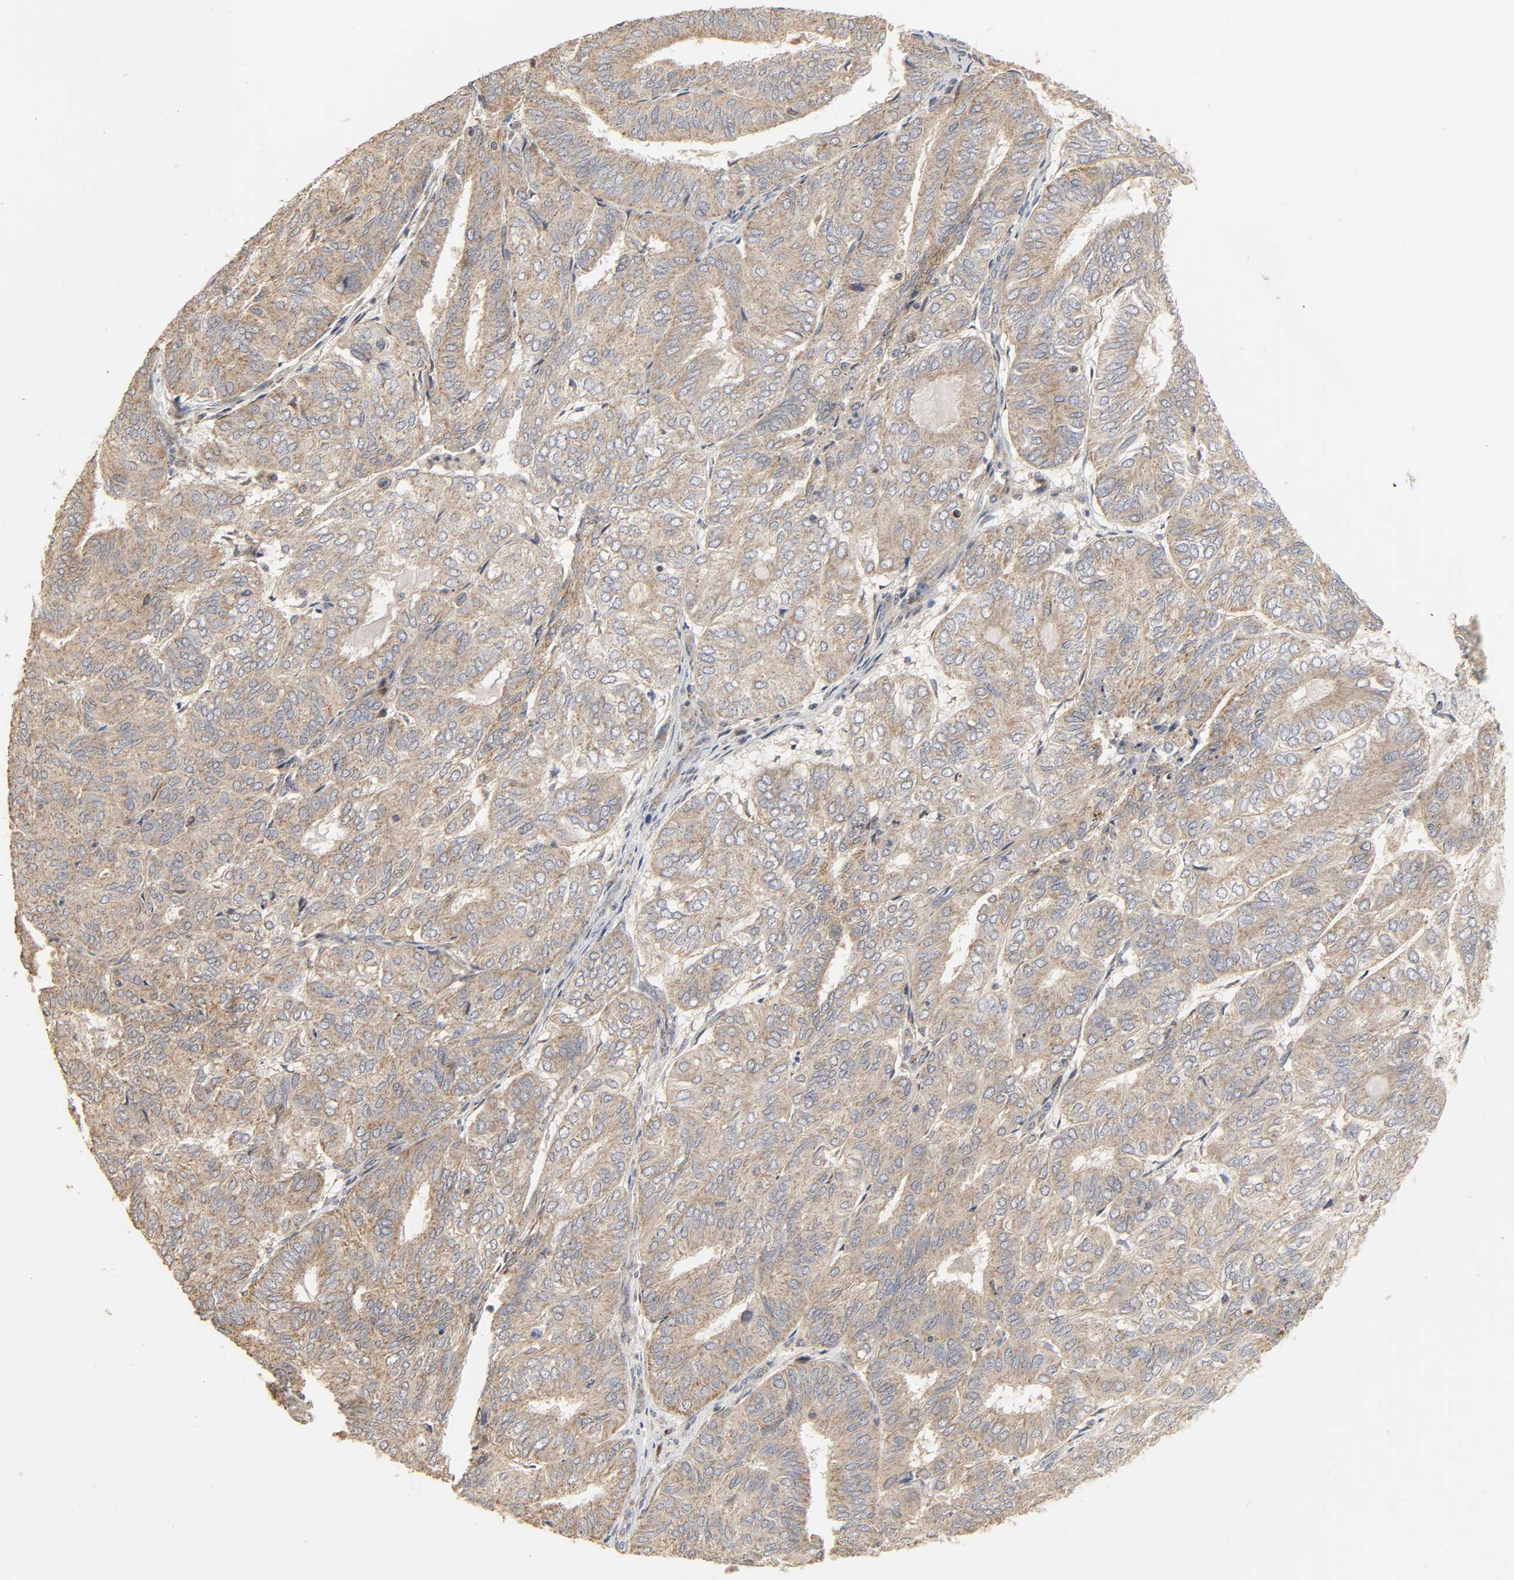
{"staining": {"intensity": "weak", "quantity": ">75%", "location": "cytoplasmic/membranous"}, "tissue": "endometrial cancer", "cell_type": "Tumor cells", "image_type": "cancer", "snomed": [{"axis": "morphology", "description": "Adenocarcinoma, NOS"}, {"axis": "topography", "description": "Uterus"}], "caption": "This histopathology image shows endometrial cancer stained with IHC to label a protein in brown. The cytoplasmic/membranous of tumor cells show weak positivity for the protein. Nuclei are counter-stained blue.", "gene": "CLEC4E", "patient": {"sex": "female", "age": 60}}